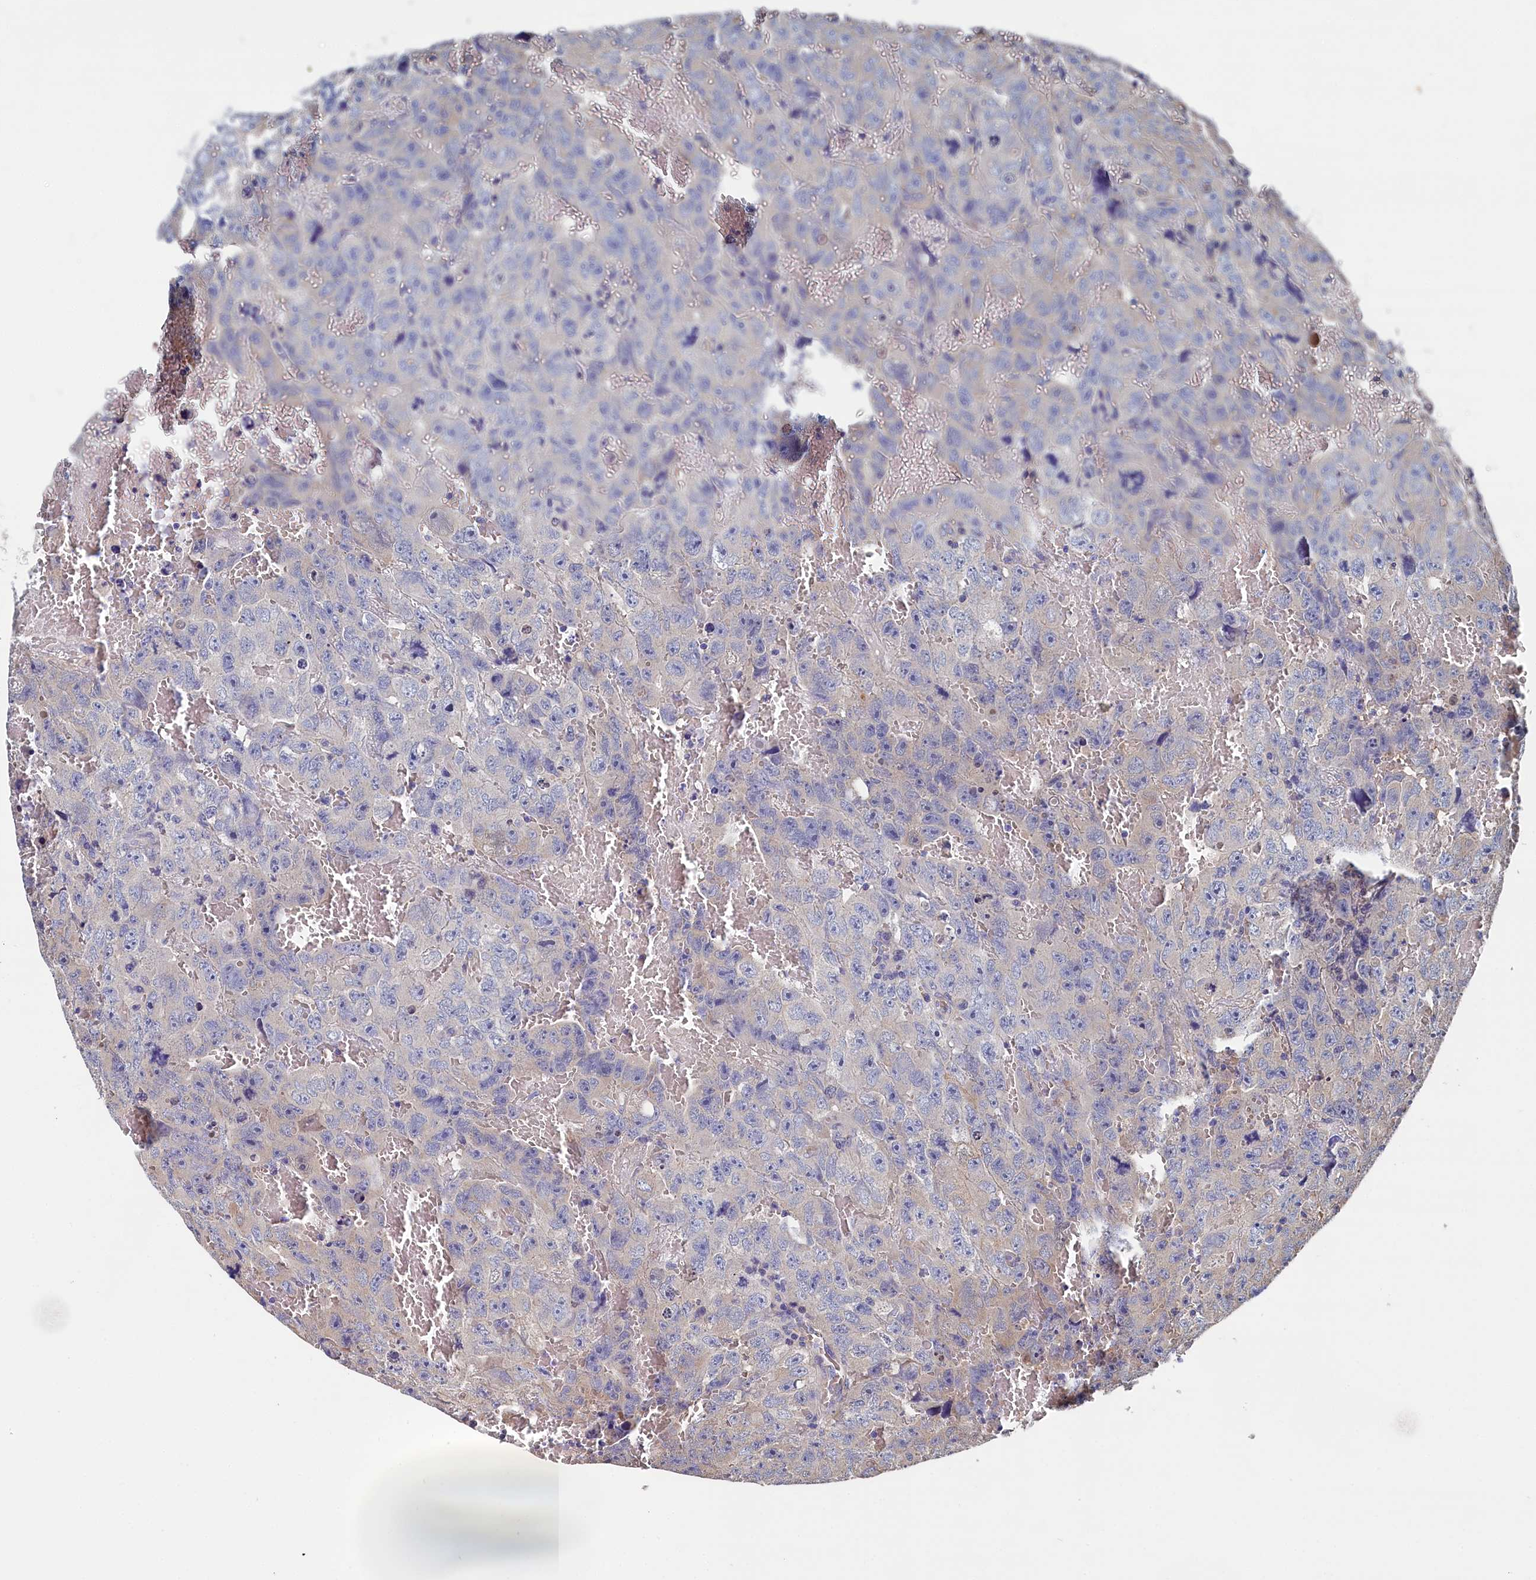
{"staining": {"intensity": "weak", "quantity": "<25%", "location": "cytoplasmic/membranous"}, "tissue": "testis cancer", "cell_type": "Tumor cells", "image_type": "cancer", "snomed": [{"axis": "morphology", "description": "Carcinoma, Embryonal, NOS"}, {"axis": "topography", "description": "Testis"}], "caption": "Tumor cells show no significant protein expression in embryonal carcinoma (testis).", "gene": "BHMT", "patient": {"sex": "male", "age": 45}}